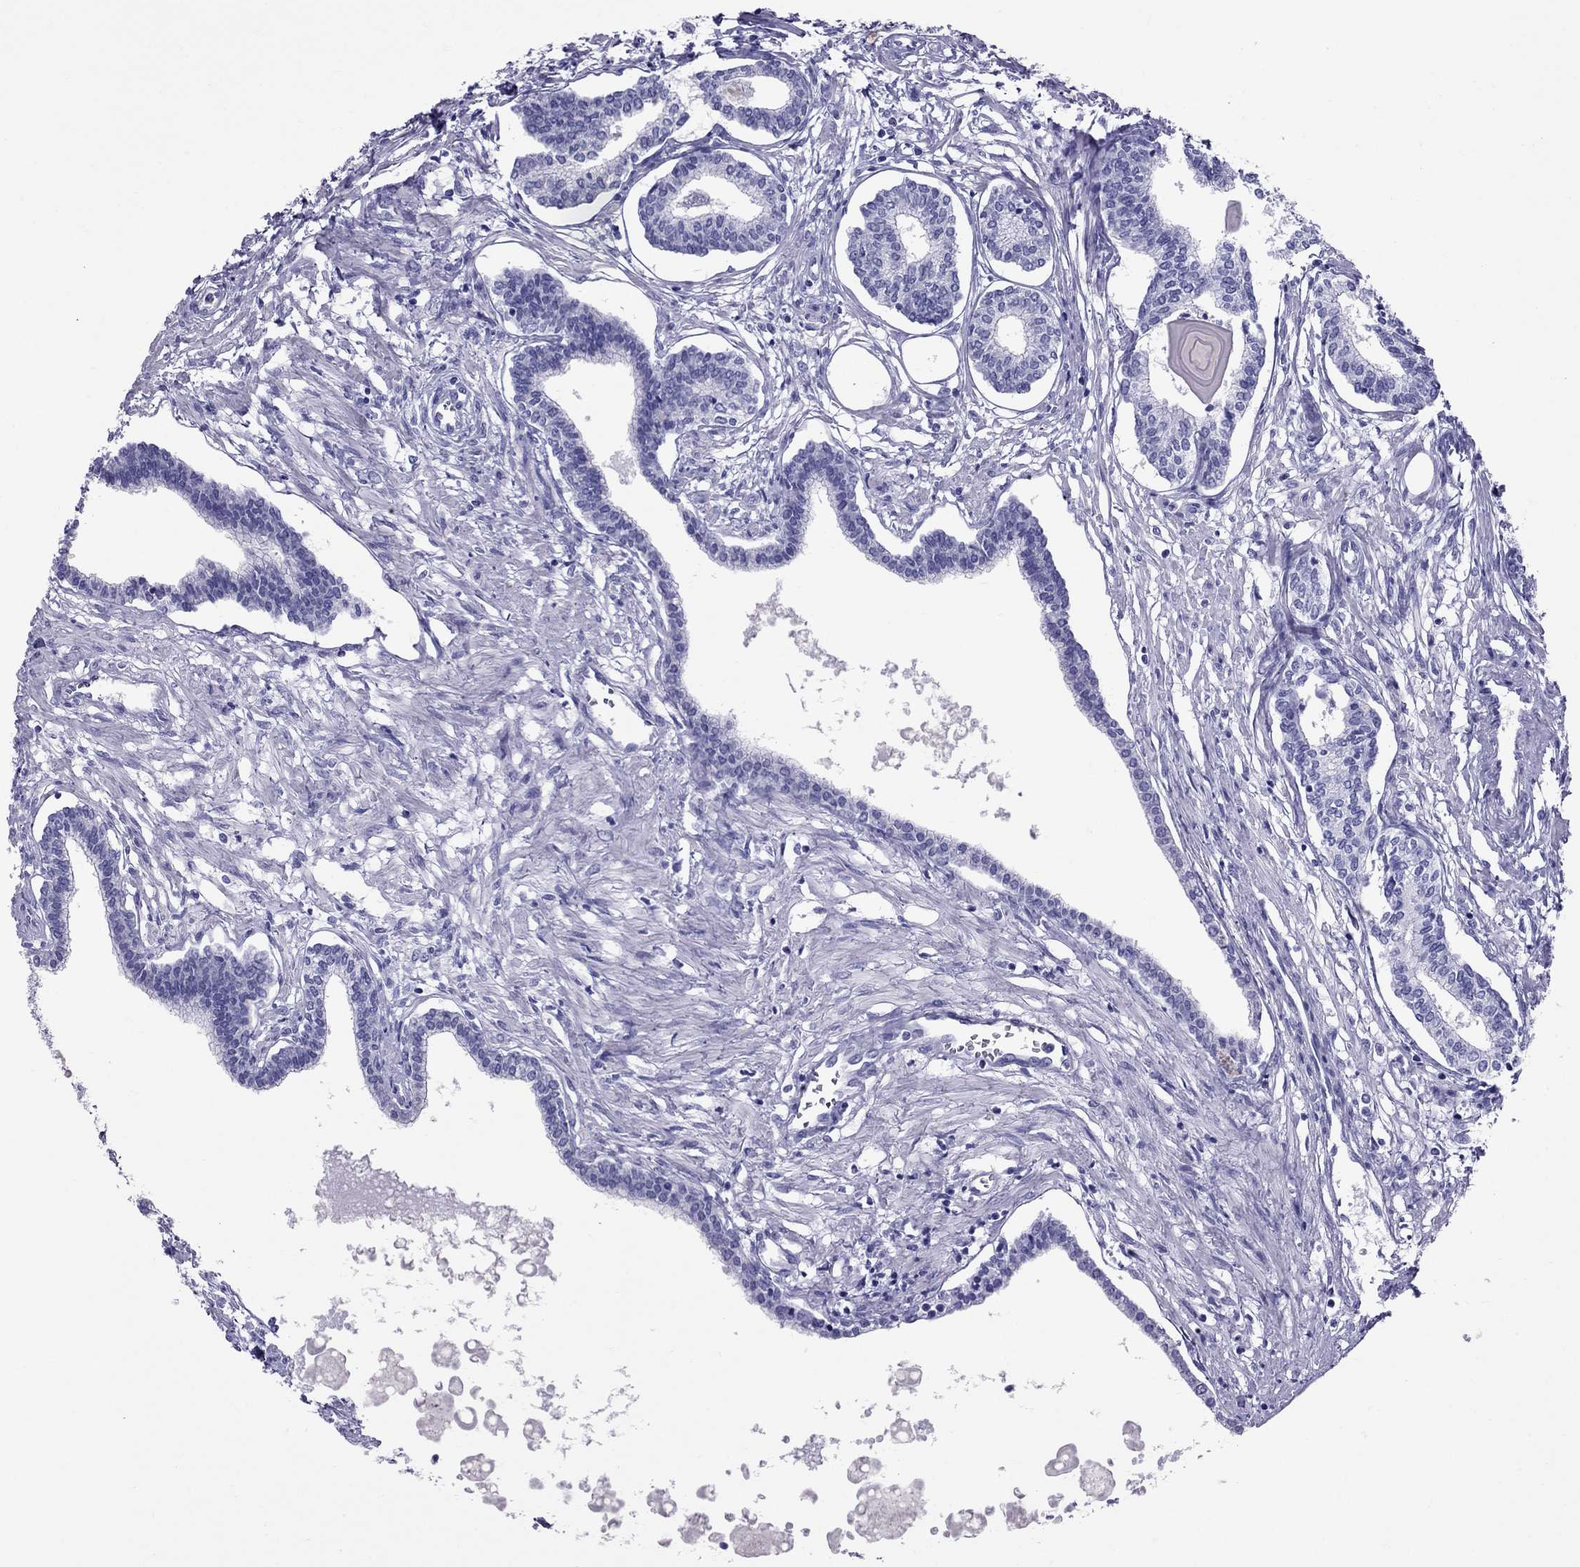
{"staining": {"intensity": "negative", "quantity": "none", "location": "none"}, "tissue": "prostate", "cell_type": "Glandular cells", "image_type": "normal", "snomed": [{"axis": "morphology", "description": "Normal tissue, NOS"}, {"axis": "topography", "description": "Prostate"}], "caption": "Normal prostate was stained to show a protein in brown. There is no significant positivity in glandular cells.", "gene": "AVPR1B", "patient": {"sex": "male", "age": 60}}